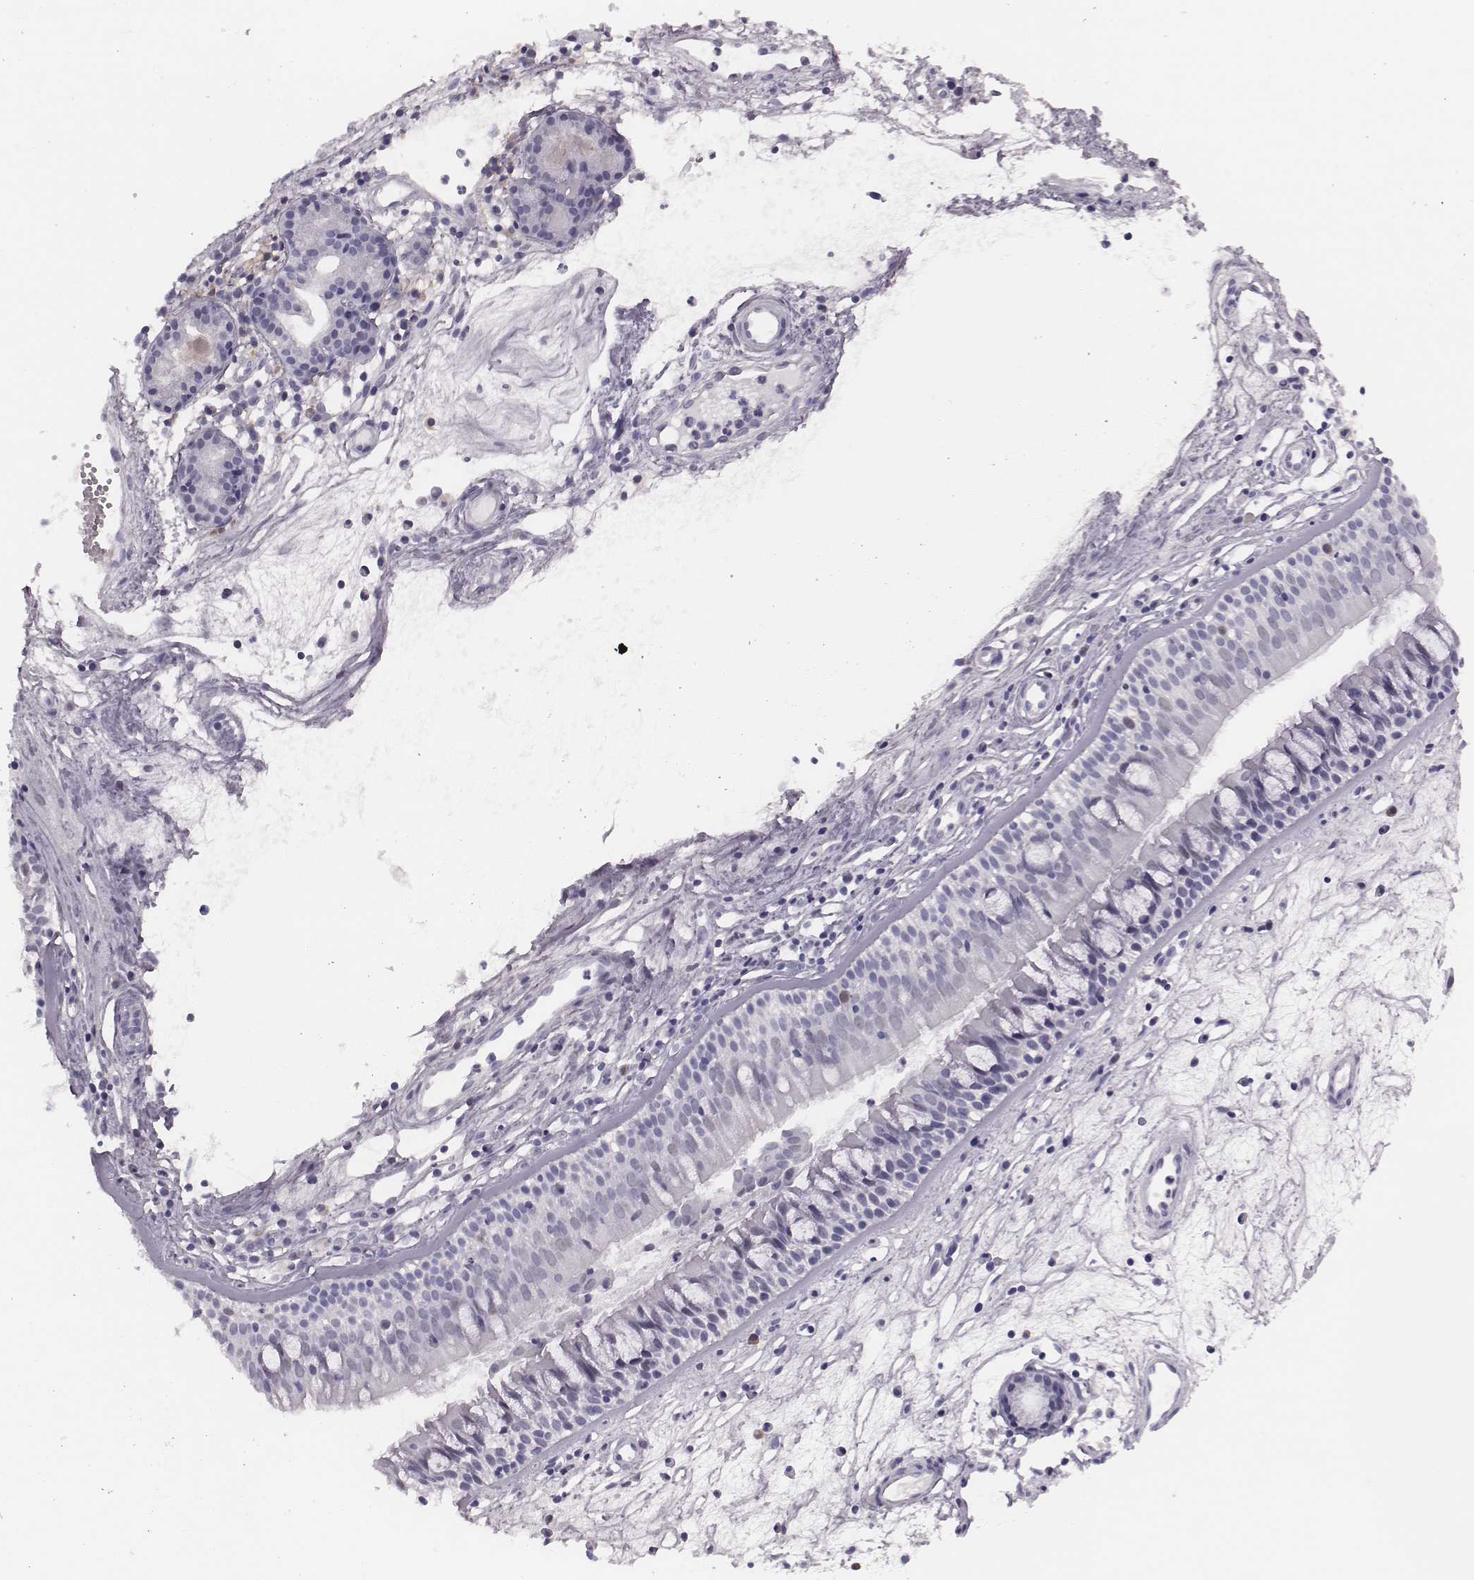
{"staining": {"intensity": "negative", "quantity": "none", "location": "none"}, "tissue": "nasopharynx", "cell_type": "Respiratory epithelial cells", "image_type": "normal", "snomed": [{"axis": "morphology", "description": "Normal tissue, NOS"}, {"axis": "topography", "description": "Nasopharynx"}], "caption": "The micrograph displays no staining of respiratory epithelial cells in unremarkable nasopharynx. (DAB (3,3'-diaminobenzidine) immunohistochemistry (IHC) visualized using brightfield microscopy, high magnification).", "gene": "PBK", "patient": {"sex": "female", "age": 68}}